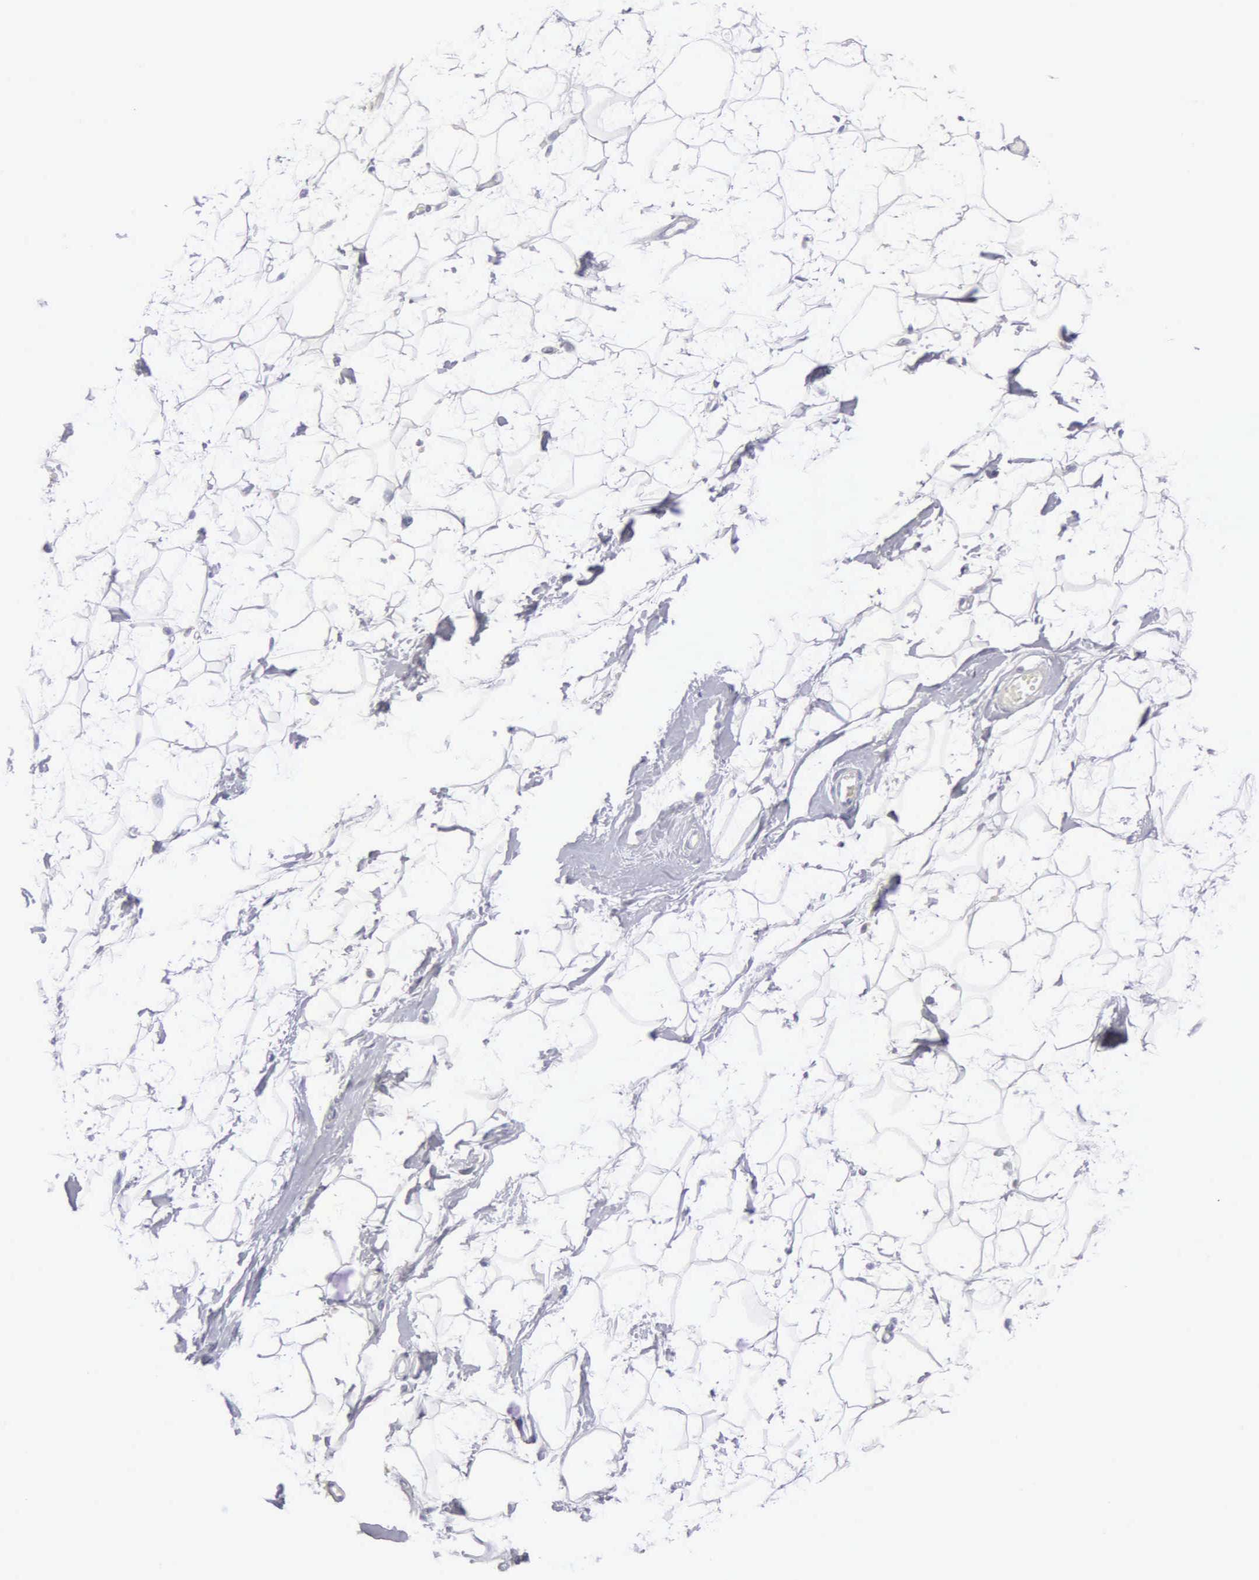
{"staining": {"intensity": "negative", "quantity": "none", "location": "none"}, "tissue": "adipose tissue", "cell_type": "Adipocytes", "image_type": "normal", "snomed": [{"axis": "morphology", "description": "Normal tissue, NOS"}, {"axis": "topography", "description": "Breast"}], "caption": "This is a photomicrograph of immunohistochemistry (IHC) staining of normal adipose tissue, which shows no staining in adipocytes. The staining is performed using DAB (3,3'-diaminobenzidine) brown chromogen with nuclei counter-stained in using hematoxylin.", "gene": "TYRP1", "patient": {"sex": "female", "age": 44}}